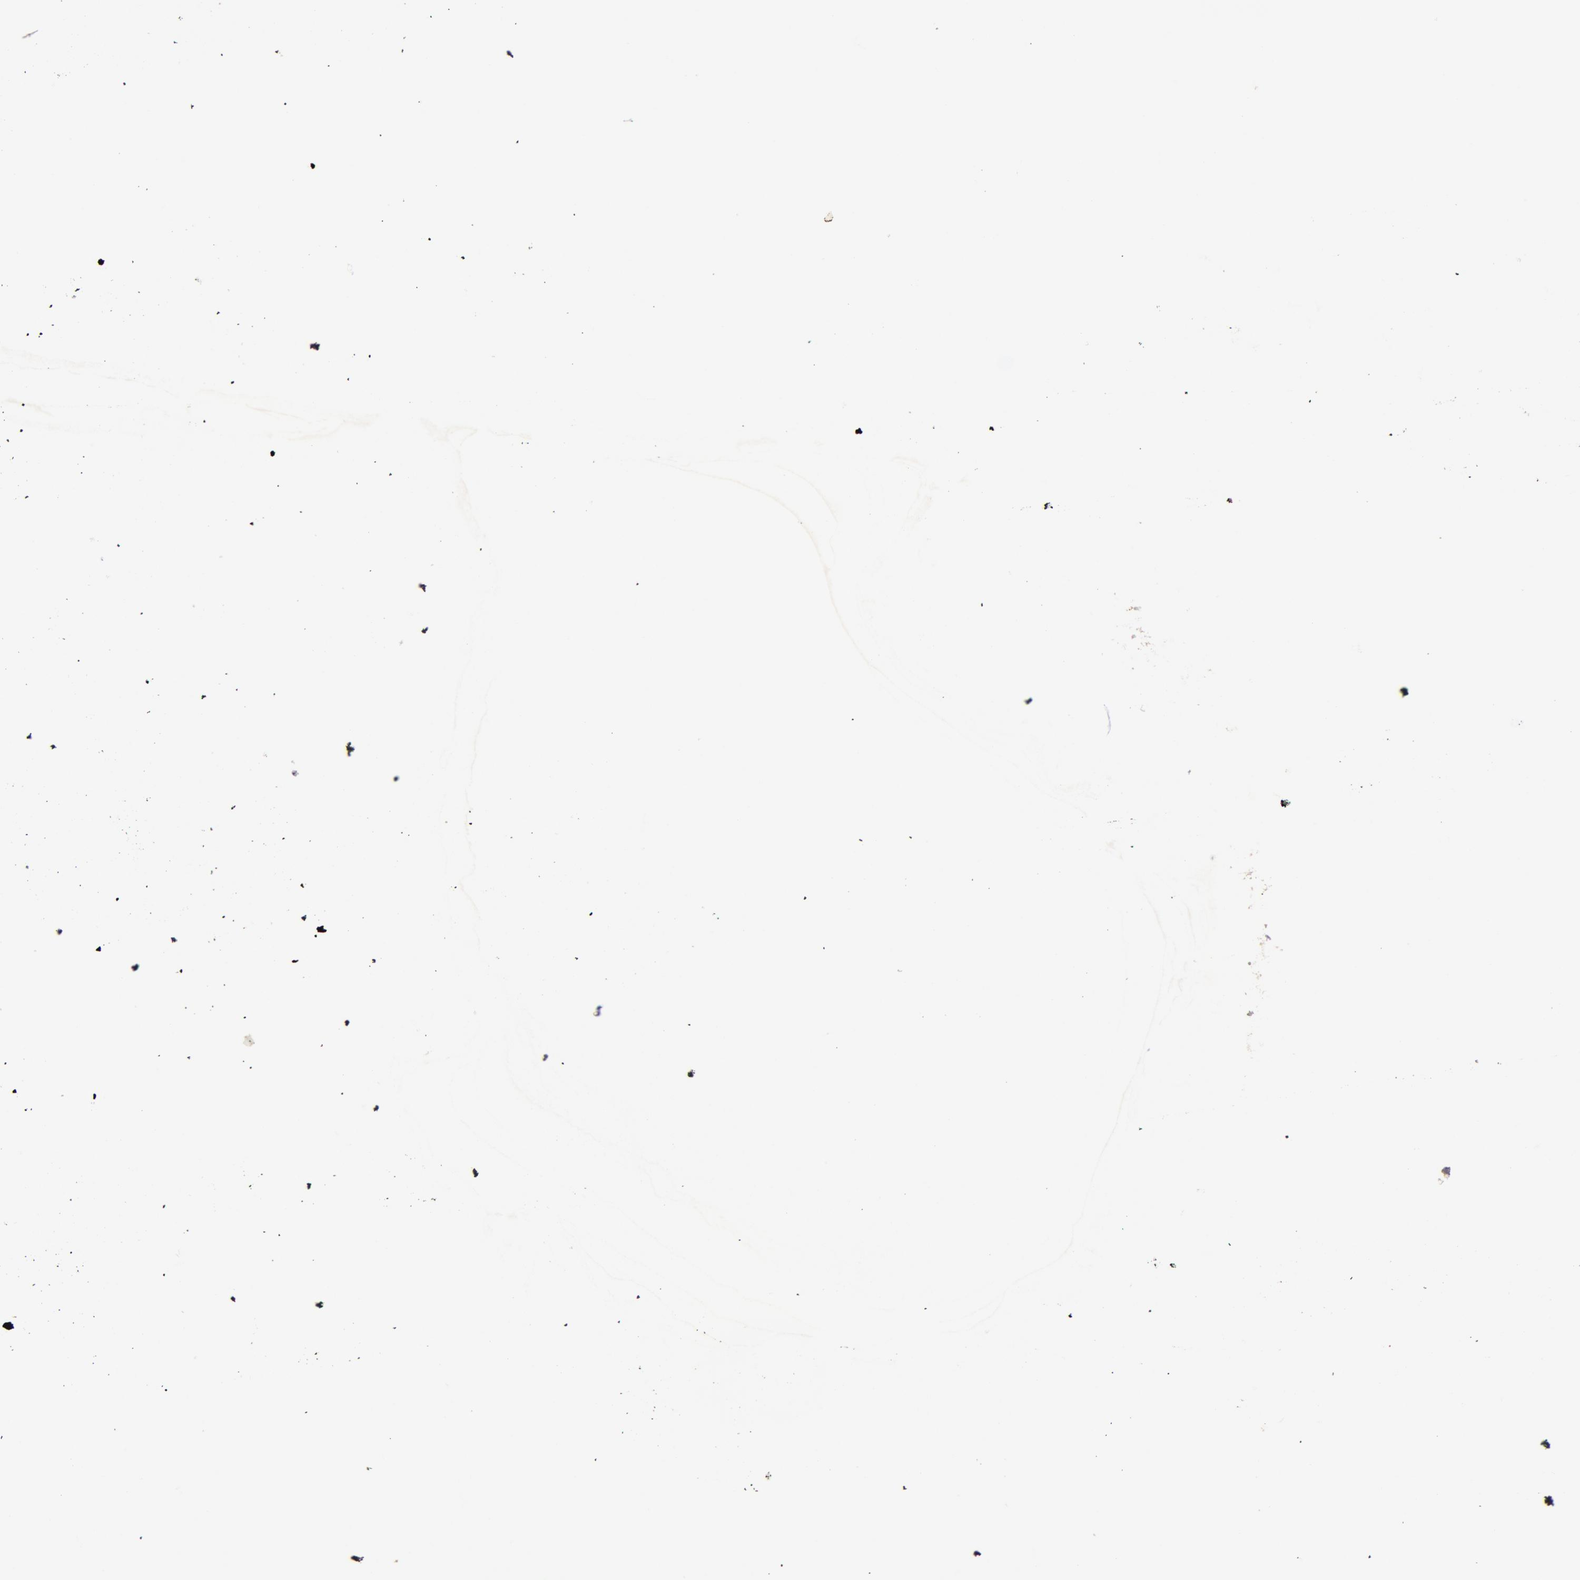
{"staining": {"intensity": "weak", "quantity": ">75%", "location": "cytoplasmic/membranous"}, "tissue": "breast cancer", "cell_type": "Tumor cells", "image_type": "cancer", "snomed": [{"axis": "morphology", "description": "Duct carcinoma"}, {"axis": "topography", "description": "Breast"}], "caption": "Immunohistochemical staining of human breast invasive ductal carcinoma displays weak cytoplasmic/membranous protein positivity in approximately >75% of tumor cells.", "gene": "ADPRH", "patient": {"sex": "female", "age": 45}}